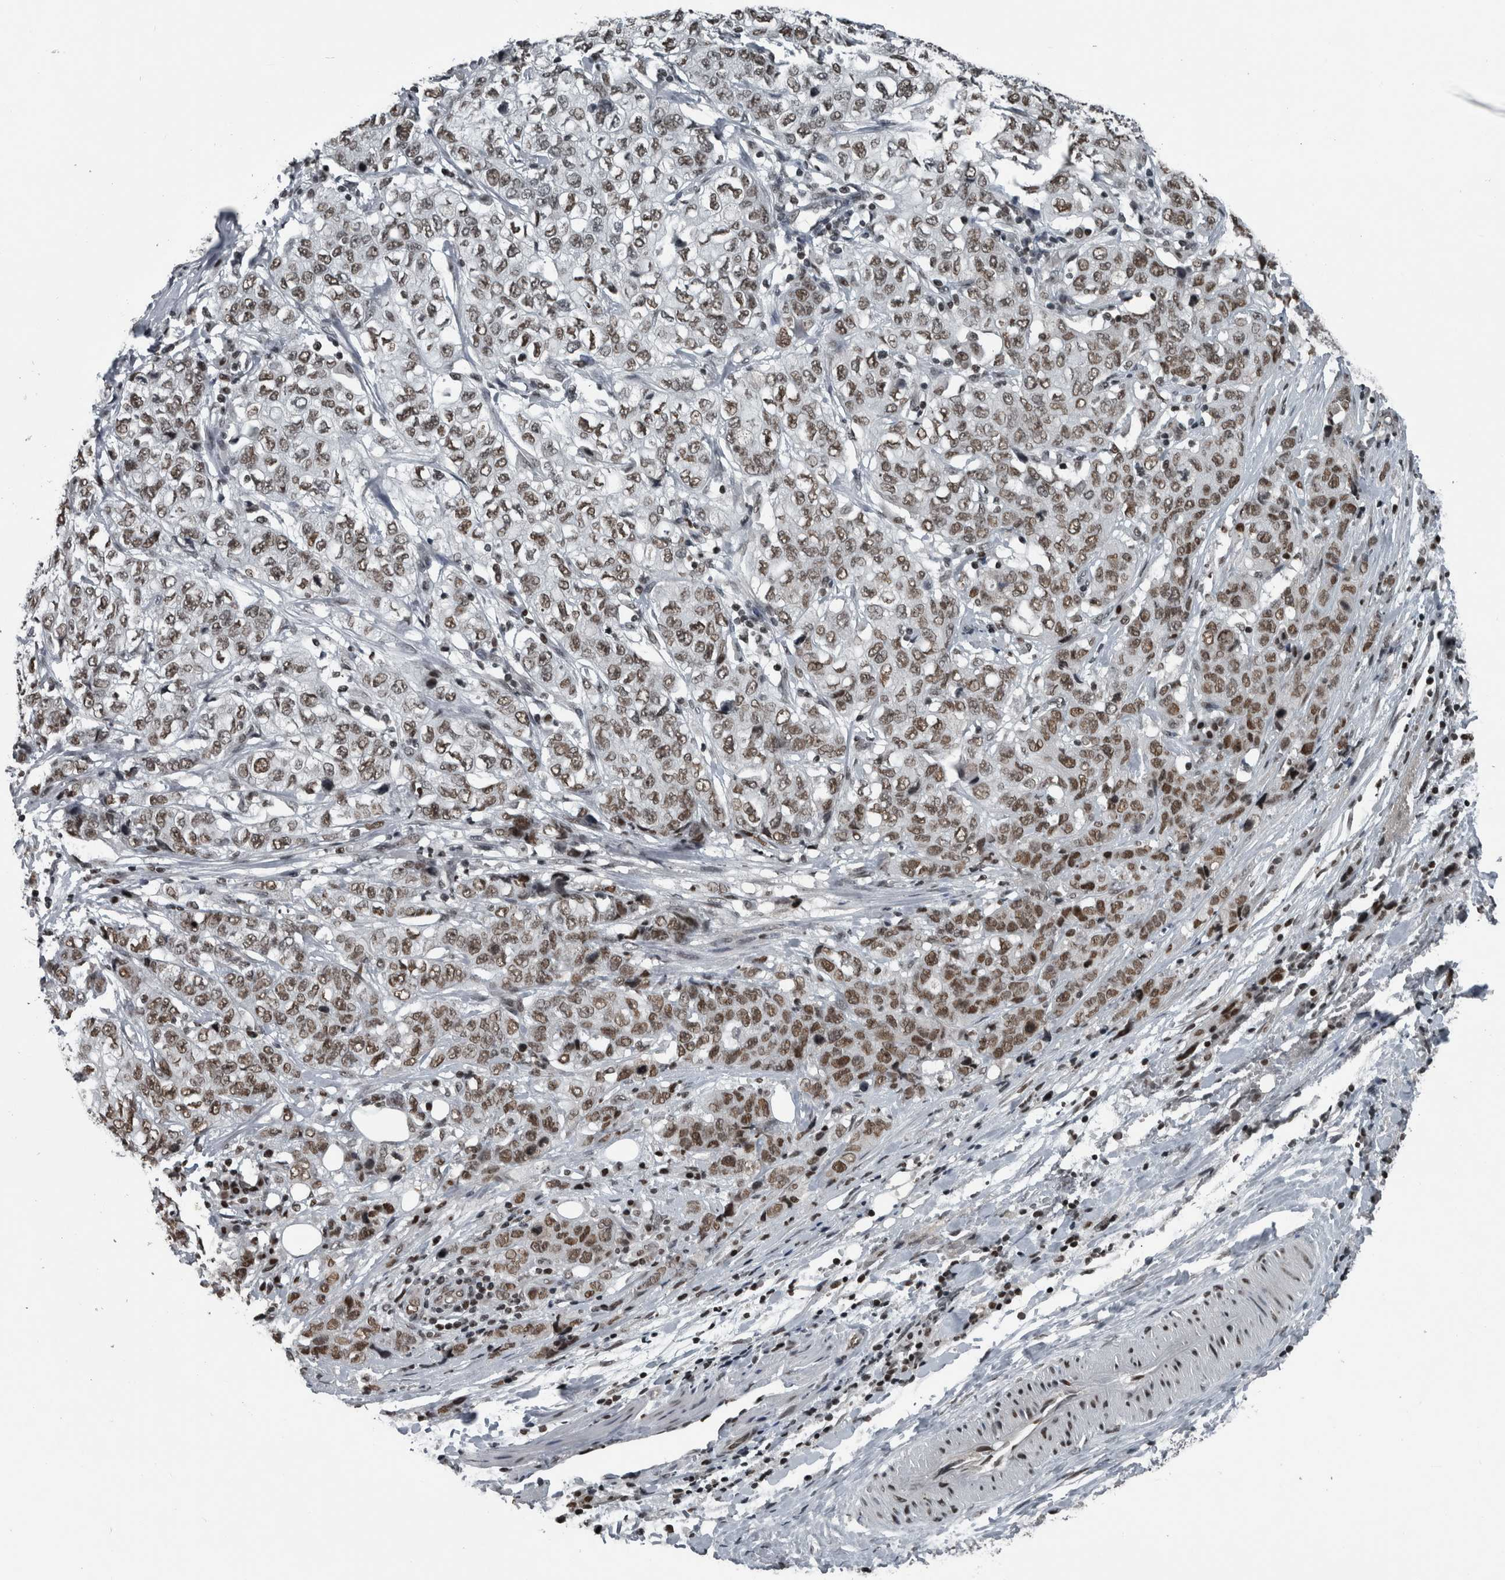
{"staining": {"intensity": "moderate", "quantity": ">75%", "location": "nuclear"}, "tissue": "stomach cancer", "cell_type": "Tumor cells", "image_type": "cancer", "snomed": [{"axis": "morphology", "description": "Adenocarcinoma, NOS"}, {"axis": "topography", "description": "Stomach"}], "caption": "Moderate nuclear protein expression is seen in approximately >75% of tumor cells in stomach cancer (adenocarcinoma).", "gene": "UNC50", "patient": {"sex": "male", "age": 48}}